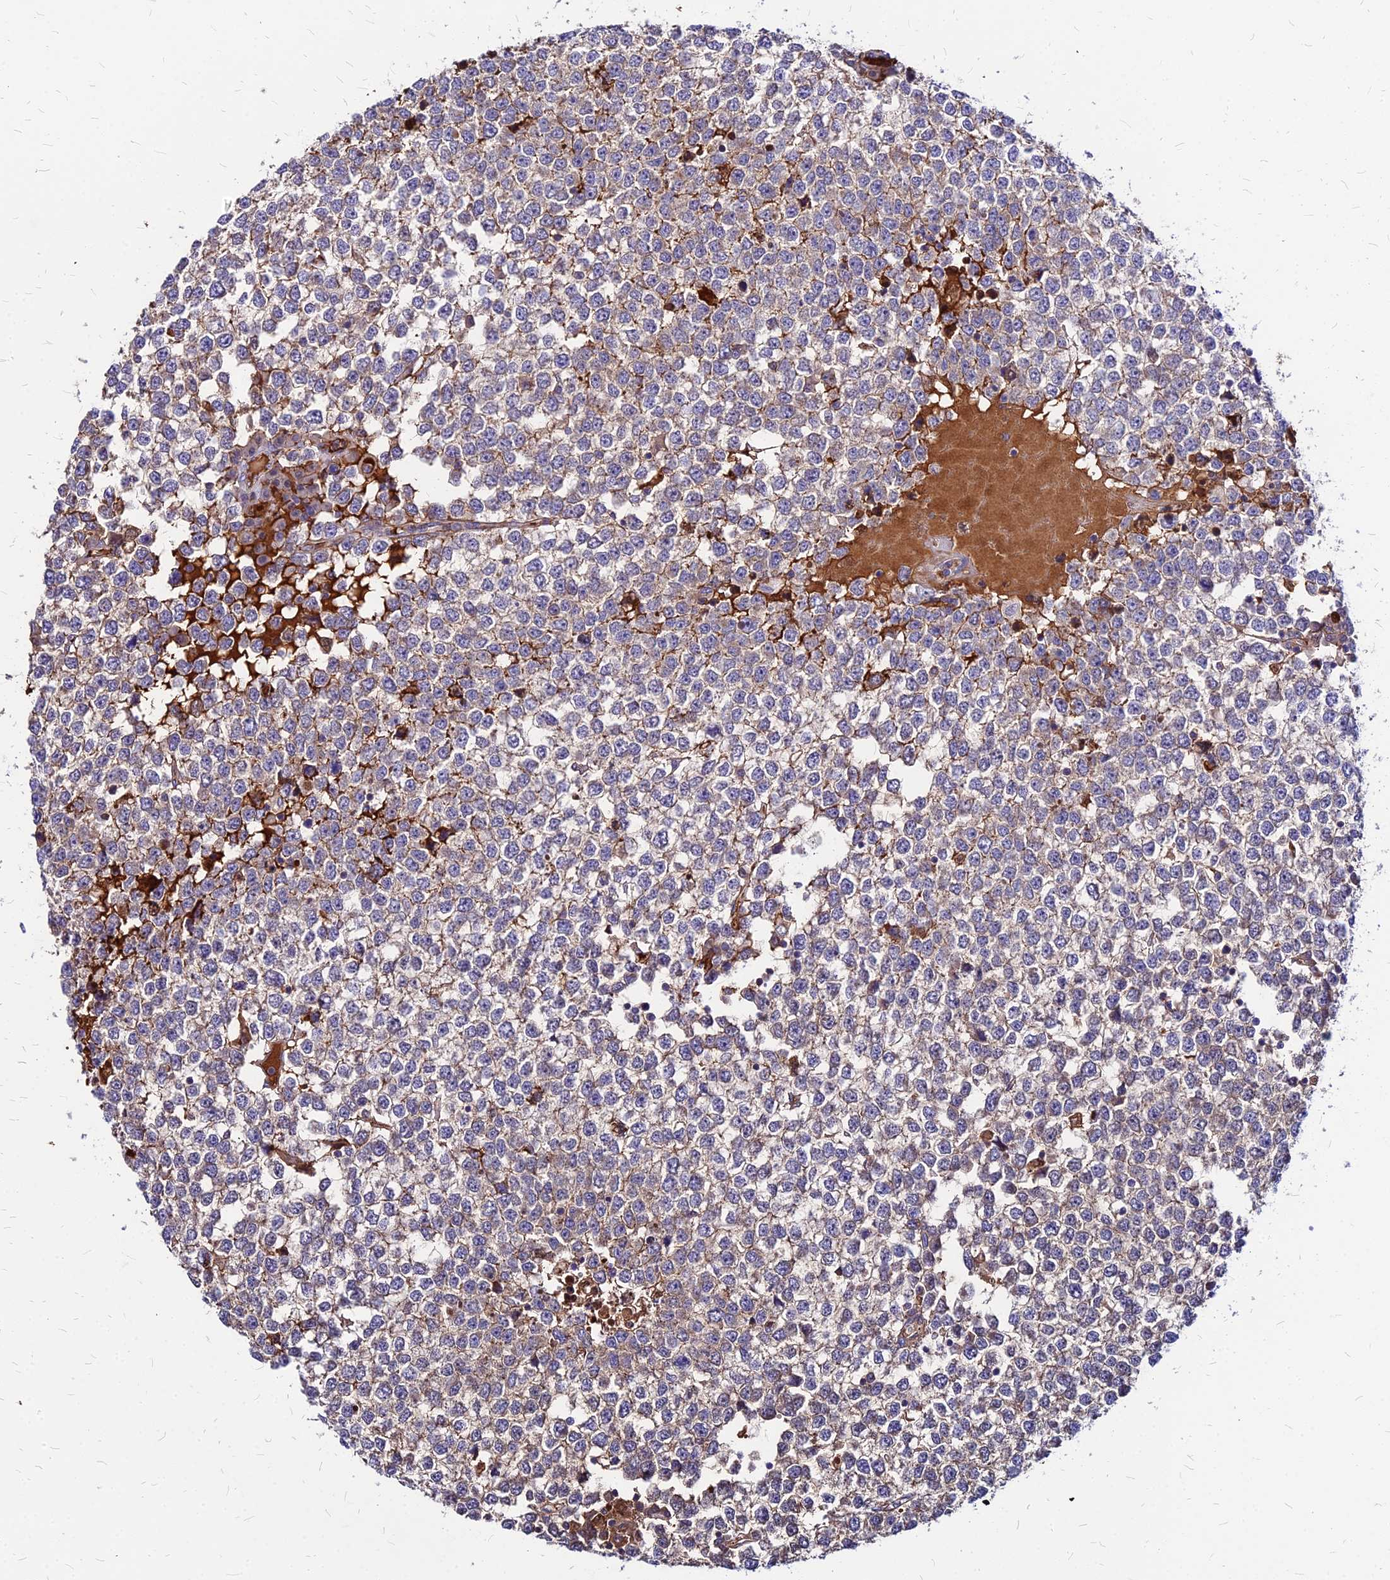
{"staining": {"intensity": "weak", "quantity": ">75%", "location": "cytoplasmic/membranous"}, "tissue": "testis cancer", "cell_type": "Tumor cells", "image_type": "cancer", "snomed": [{"axis": "morphology", "description": "Seminoma, NOS"}, {"axis": "topography", "description": "Testis"}], "caption": "This is an image of immunohistochemistry (IHC) staining of testis cancer (seminoma), which shows weak staining in the cytoplasmic/membranous of tumor cells.", "gene": "ACSM6", "patient": {"sex": "male", "age": 65}}